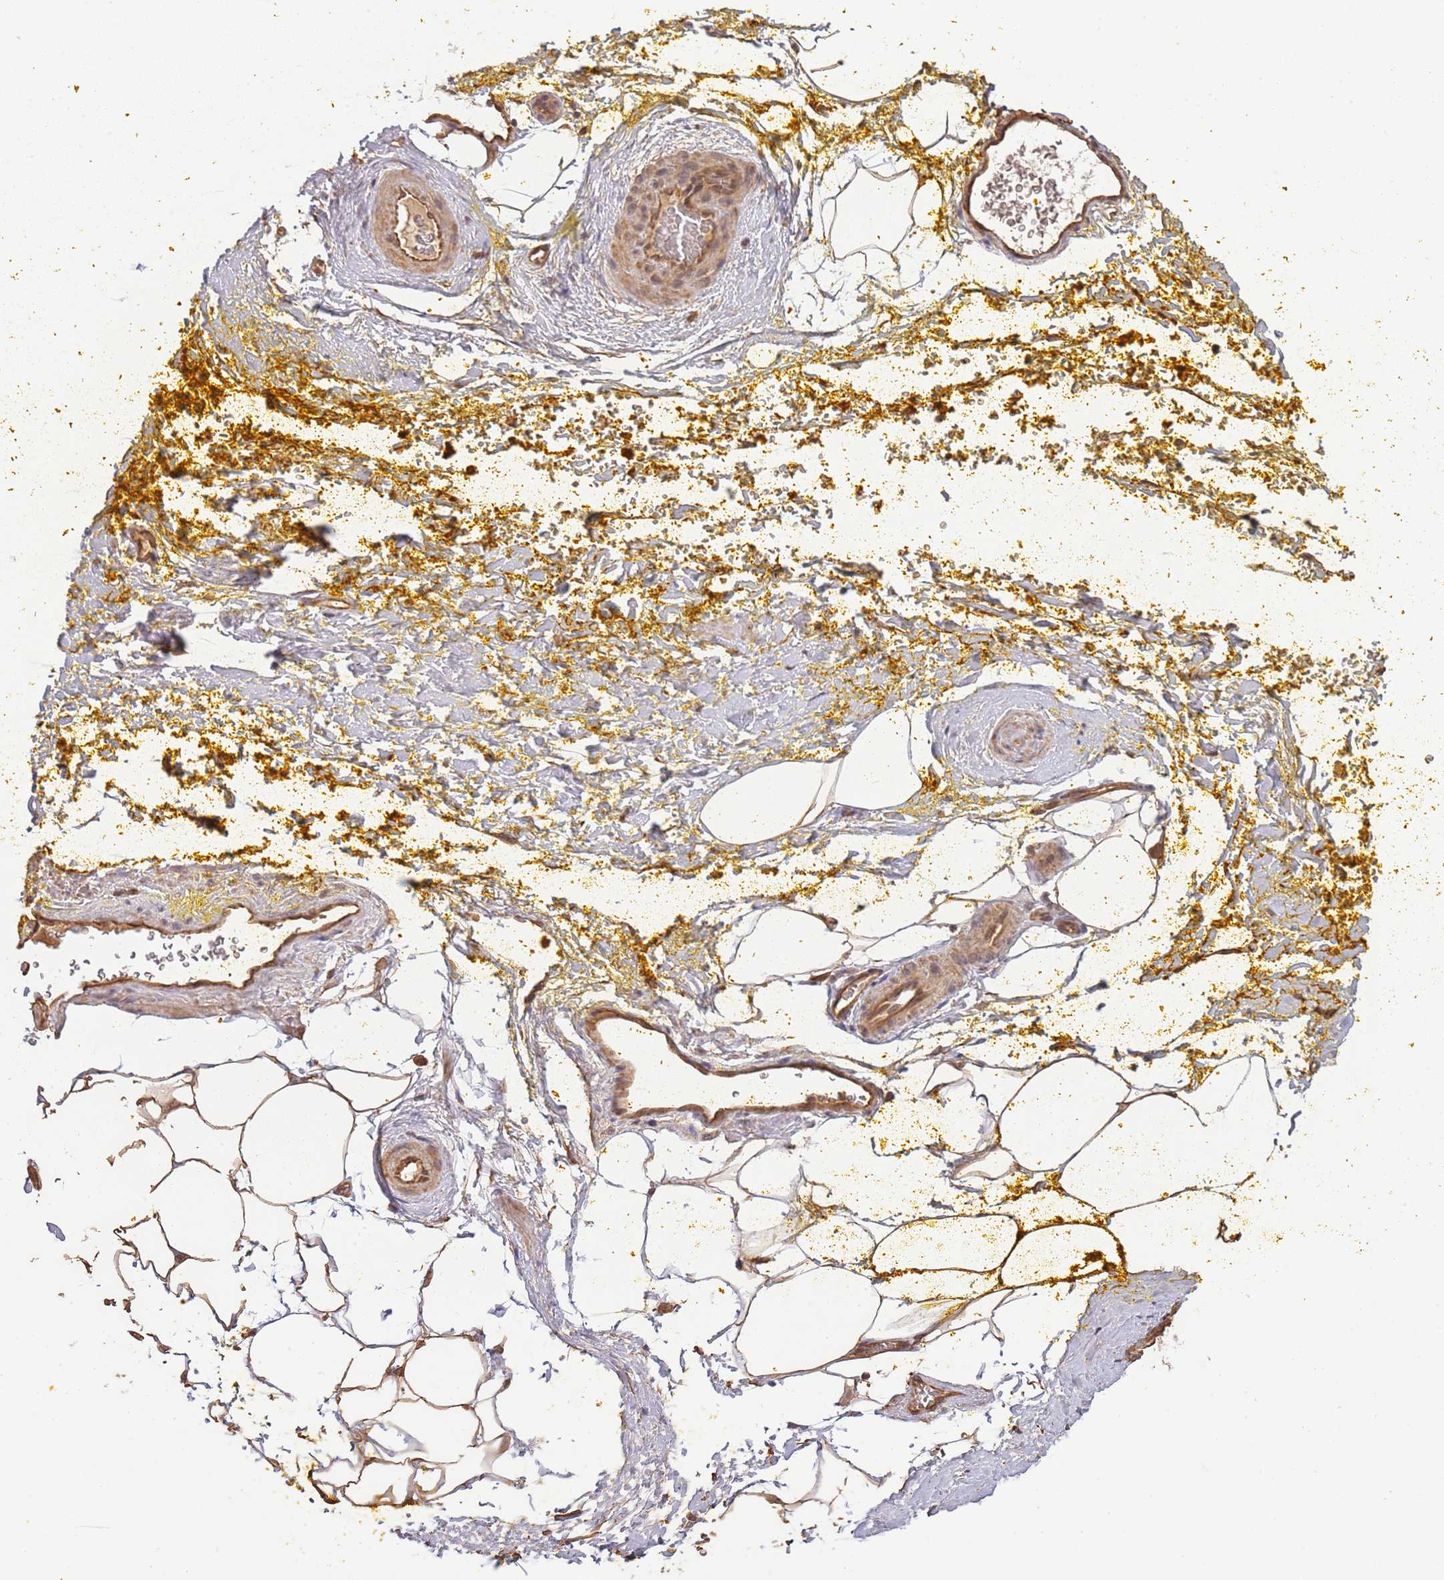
{"staining": {"intensity": "moderate", "quantity": ">75%", "location": "cytoplasmic/membranous"}, "tissue": "adipose tissue", "cell_type": "Adipocytes", "image_type": "normal", "snomed": [{"axis": "morphology", "description": "Normal tissue, NOS"}, {"axis": "morphology", "description": "Adenocarcinoma, Low grade"}, {"axis": "topography", "description": "Prostate"}, {"axis": "topography", "description": "Peripheral nerve tissue"}], "caption": "Adipose tissue was stained to show a protein in brown. There is medium levels of moderate cytoplasmic/membranous expression in approximately >75% of adipocytes.", "gene": "SURF2", "patient": {"sex": "male", "age": 63}}